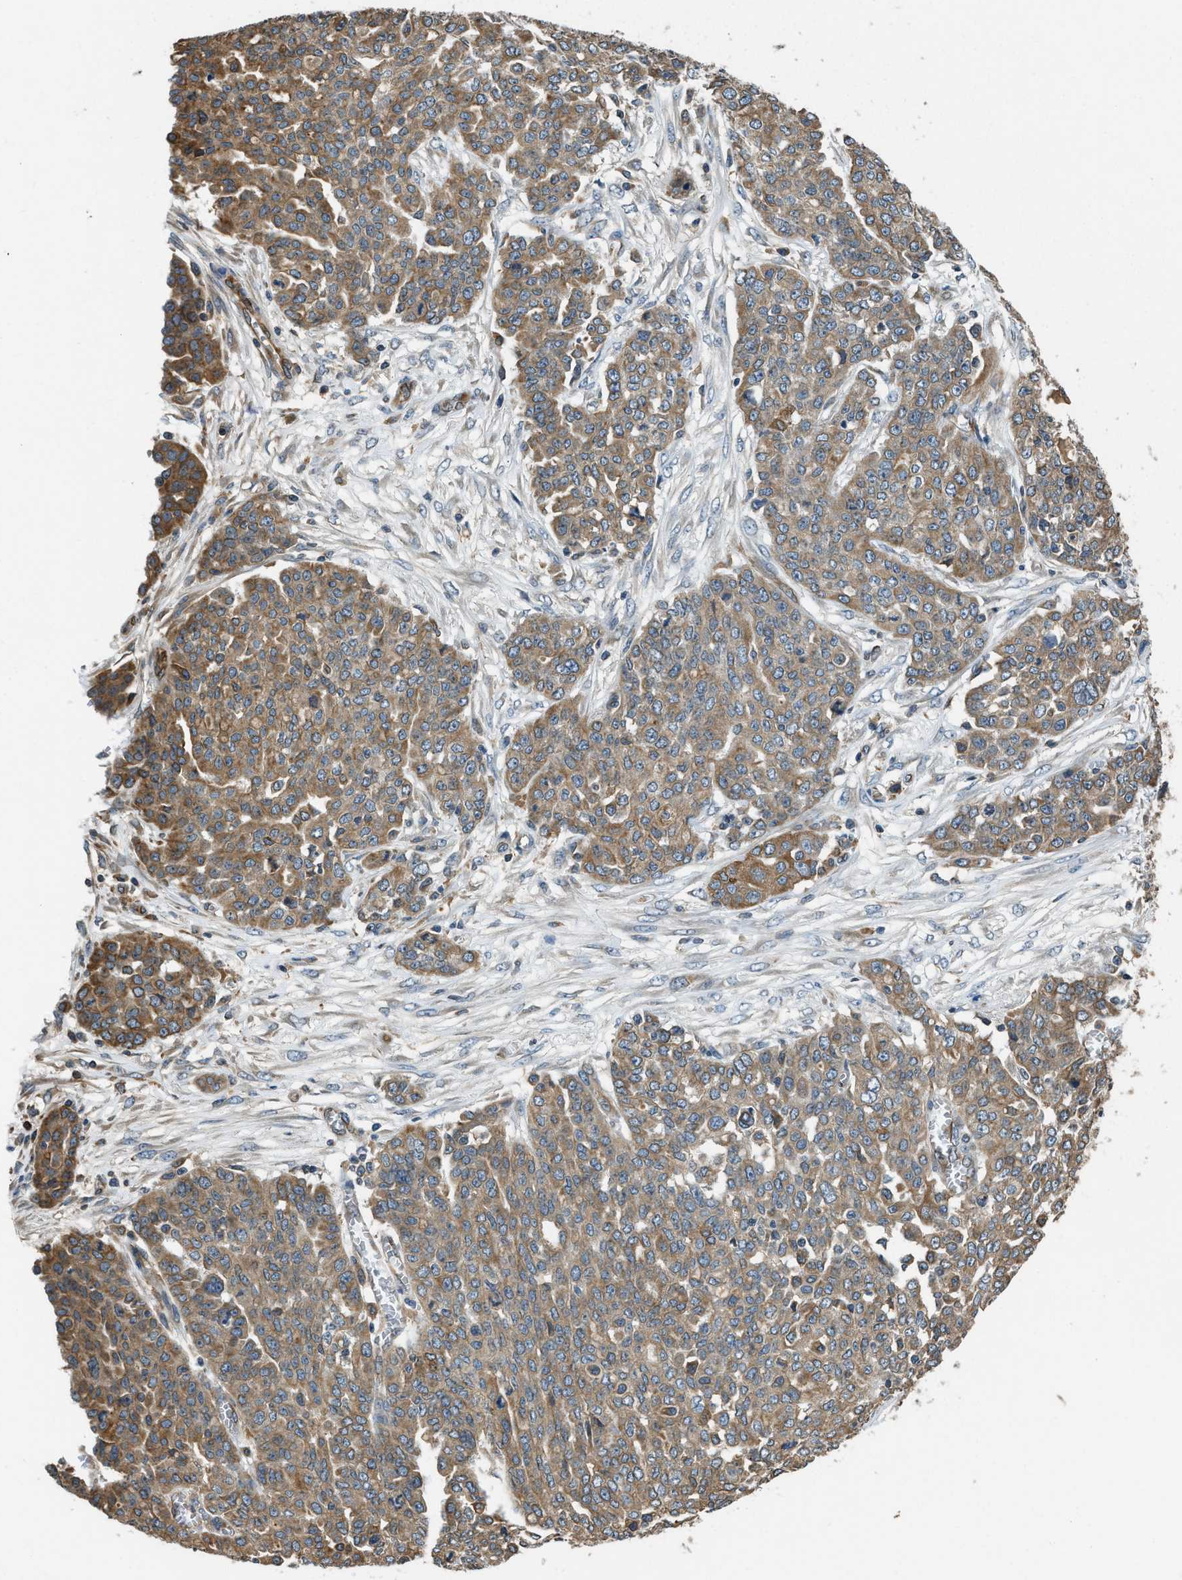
{"staining": {"intensity": "moderate", "quantity": ">75%", "location": "cytoplasmic/membranous"}, "tissue": "ovarian cancer", "cell_type": "Tumor cells", "image_type": "cancer", "snomed": [{"axis": "morphology", "description": "Cystadenocarcinoma, serous, NOS"}, {"axis": "topography", "description": "Soft tissue"}, {"axis": "topography", "description": "Ovary"}], "caption": "Ovarian serous cystadenocarcinoma stained for a protein demonstrates moderate cytoplasmic/membranous positivity in tumor cells.", "gene": "BCAP31", "patient": {"sex": "female", "age": 57}}